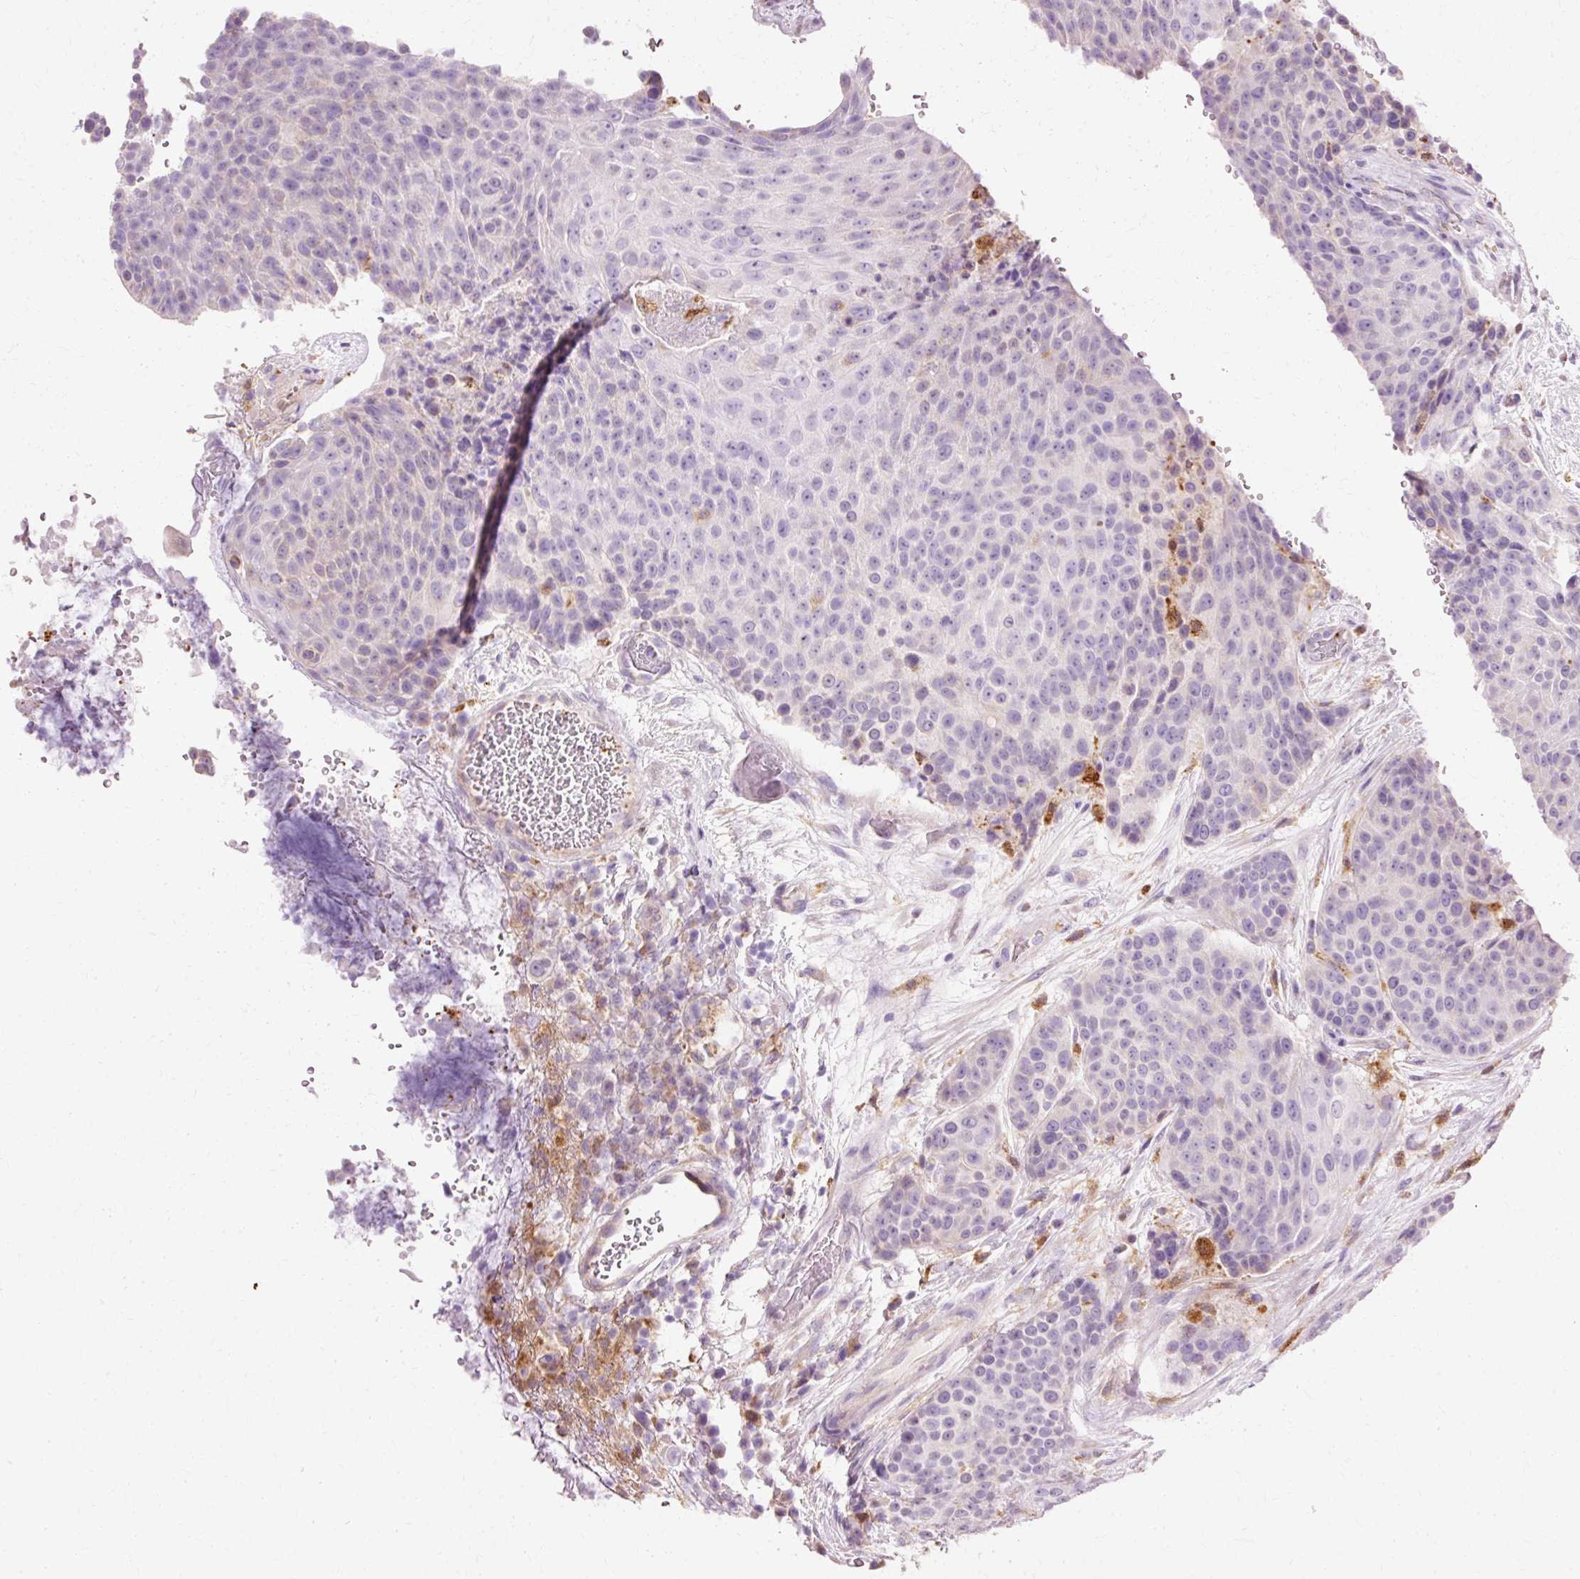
{"staining": {"intensity": "negative", "quantity": "none", "location": "none"}, "tissue": "urothelial cancer", "cell_type": "Tumor cells", "image_type": "cancer", "snomed": [{"axis": "morphology", "description": "Urothelial carcinoma, High grade"}, {"axis": "topography", "description": "Urinary bladder"}], "caption": "The image reveals no staining of tumor cells in high-grade urothelial carcinoma.", "gene": "GPX1", "patient": {"sex": "female", "age": 63}}